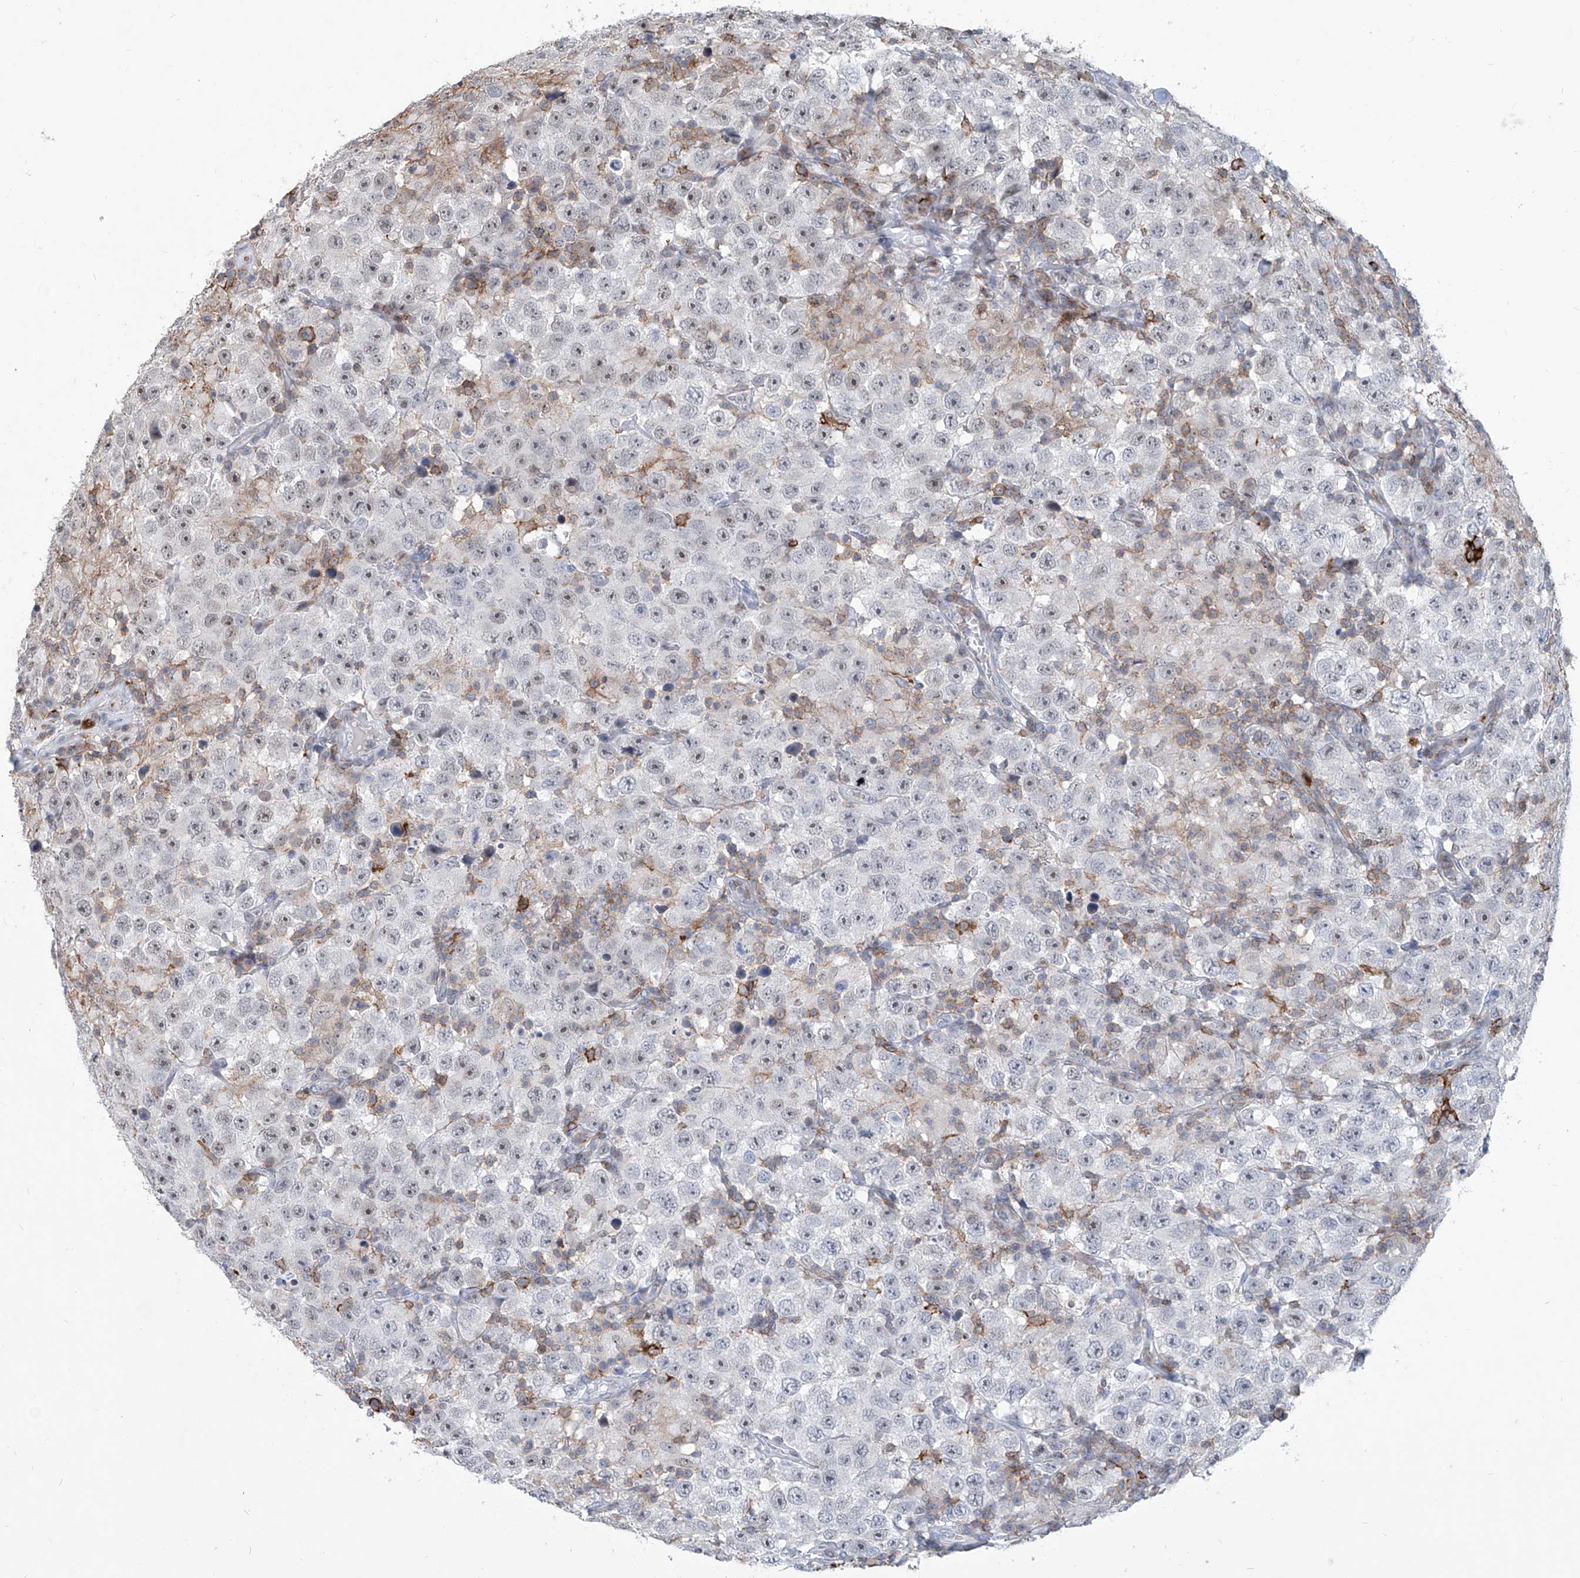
{"staining": {"intensity": "moderate", "quantity": "<25%", "location": "nuclear"}, "tissue": "testis cancer", "cell_type": "Tumor cells", "image_type": "cancer", "snomed": [{"axis": "morphology", "description": "Seminoma, NOS"}, {"axis": "topography", "description": "Testis"}], "caption": "The histopathology image displays staining of testis seminoma, revealing moderate nuclear protein staining (brown color) within tumor cells.", "gene": "ZBTB48", "patient": {"sex": "male", "age": 41}}